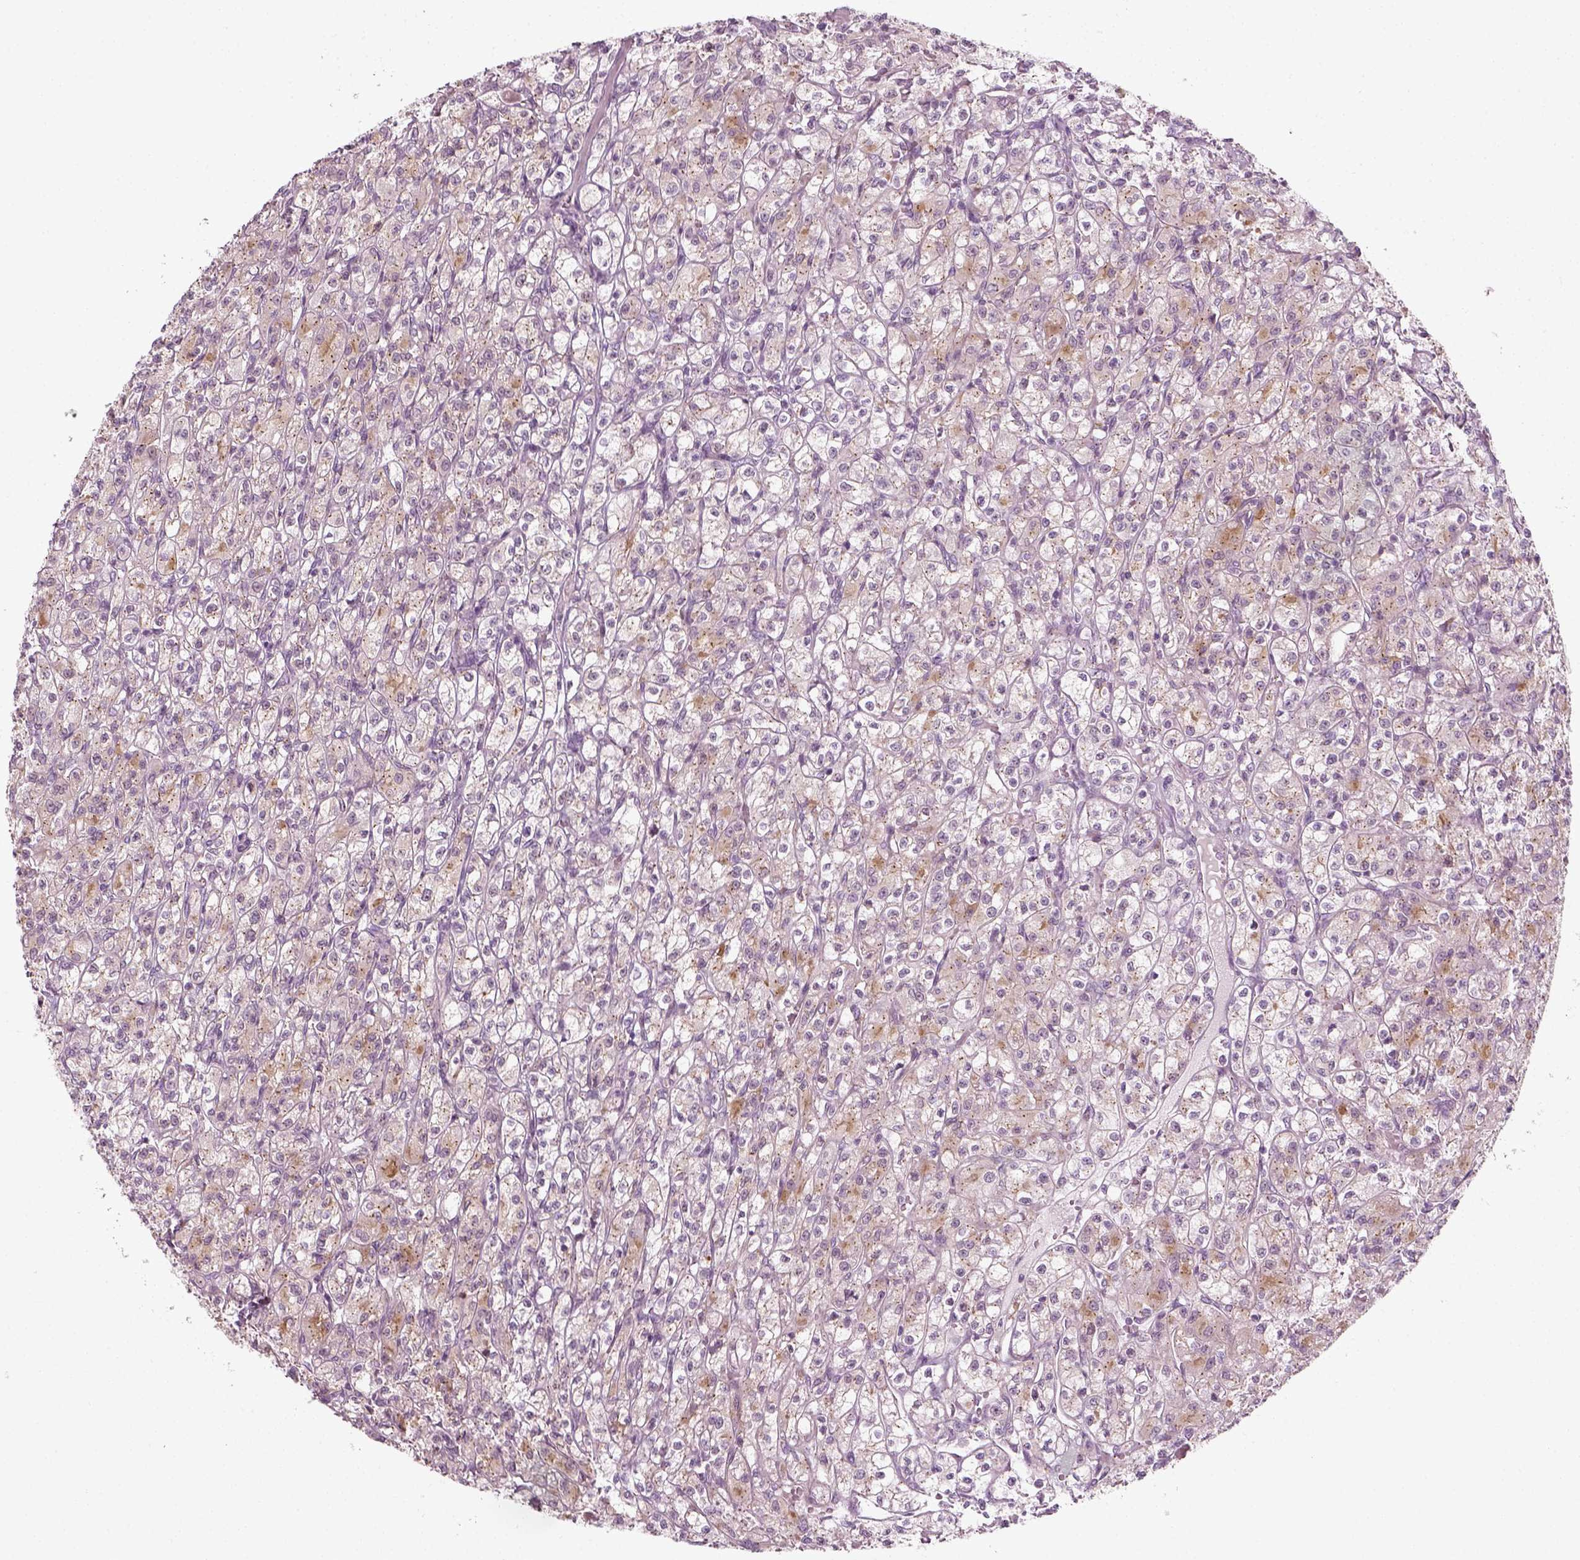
{"staining": {"intensity": "negative", "quantity": "none", "location": "none"}, "tissue": "renal cancer", "cell_type": "Tumor cells", "image_type": "cancer", "snomed": [{"axis": "morphology", "description": "Adenocarcinoma, NOS"}, {"axis": "topography", "description": "Kidney"}], "caption": "An image of adenocarcinoma (renal) stained for a protein reveals no brown staining in tumor cells. Brightfield microscopy of IHC stained with DAB (3,3'-diaminobenzidine) (brown) and hematoxylin (blue), captured at high magnification.", "gene": "MLIP", "patient": {"sex": "female", "age": 70}}